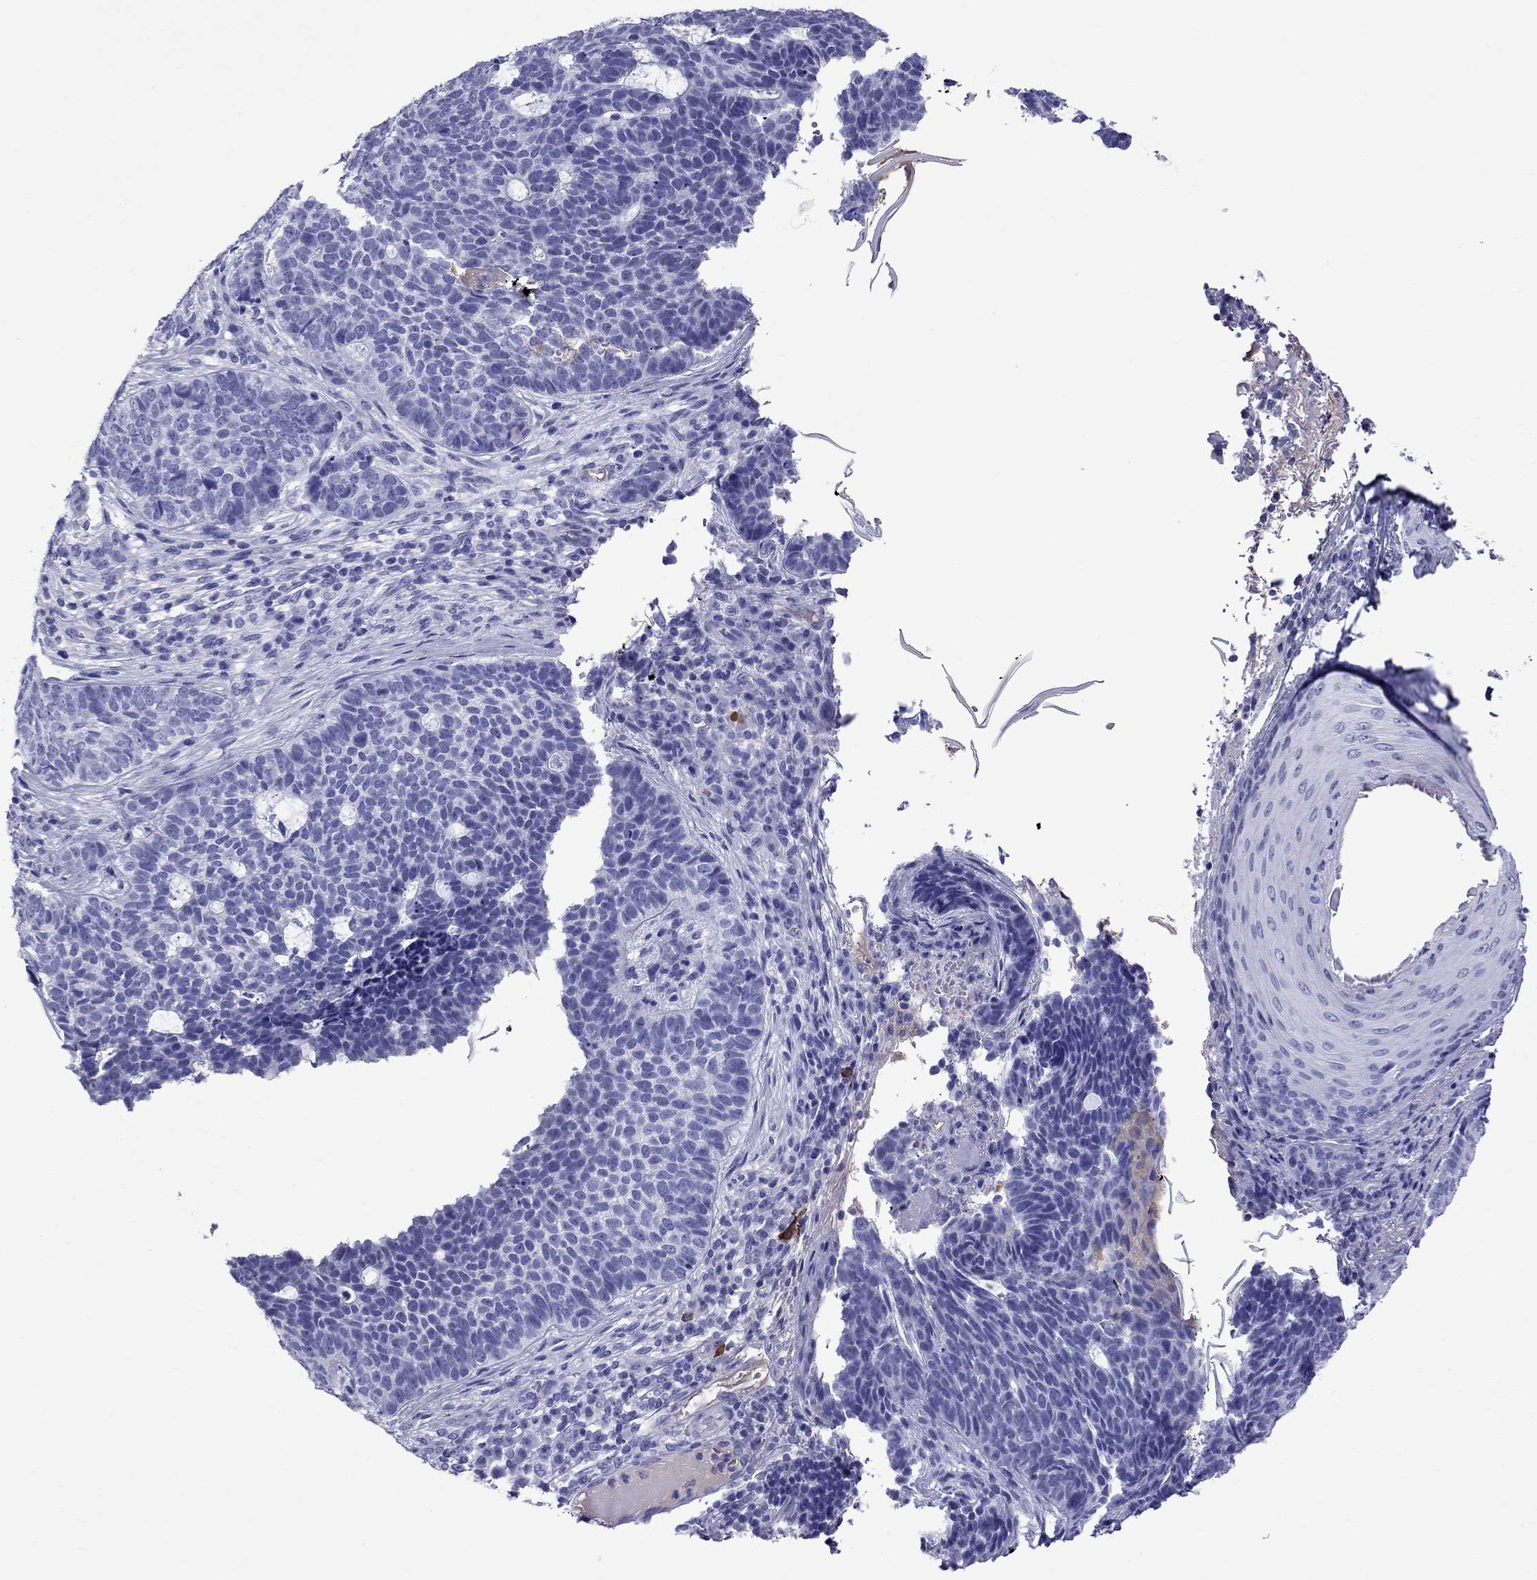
{"staining": {"intensity": "negative", "quantity": "none", "location": "none"}, "tissue": "skin cancer", "cell_type": "Tumor cells", "image_type": "cancer", "snomed": [{"axis": "morphology", "description": "Basal cell carcinoma"}, {"axis": "topography", "description": "Skin"}], "caption": "Immunohistochemistry (IHC) image of neoplastic tissue: human basal cell carcinoma (skin) stained with DAB (3,3'-diaminobenzidine) shows no significant protein staining in tumor cells. (IHC, brightfield microscopy, high magnification).", "gene": "SCART1", "patient": {"sex": "female", "age": 69}}